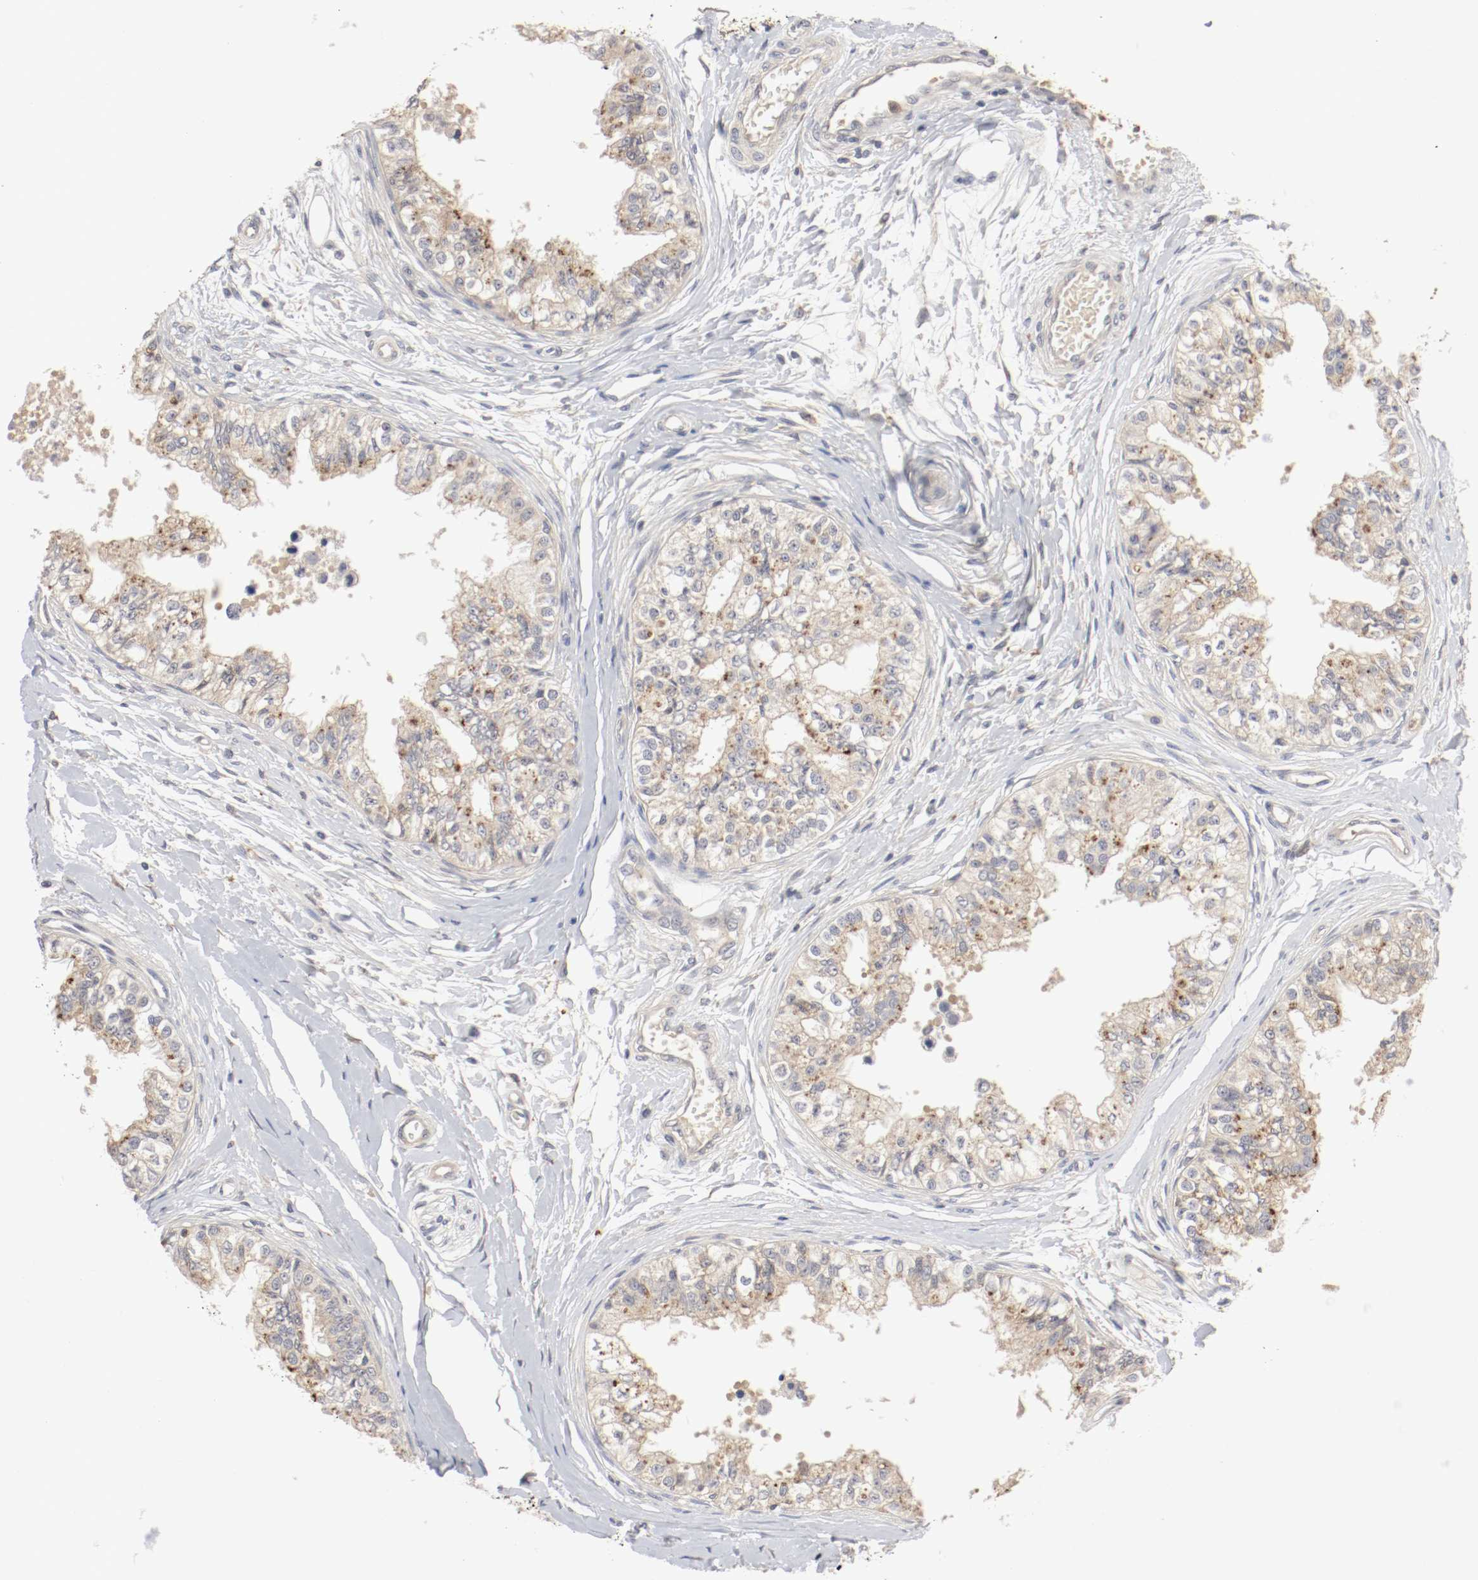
{"staining": {"intensity": "weak", "quantity": ">75%", "location": "cytoplasmic/membranous"}, "tissue": "epididymis", "cell_type": "Glandular cells", "image_type": "normal", "snomed": [{"axis": "morphology", "description": "Normal tissue, NOS"}, {"axis": "morphology", "description": "Adenocarcinoma, metastatic, NOS"}, {"axis": "topography", "description": "Testis"}, {"axis": "topography", "description": "Epididymis"}], "caption": "A micrograph of human epididymis stained for a protein reveals weak cytoplasmic/membranous brown staining in glandular cells. (IHC, brightfield microscopy, high magnification).", "gene": "REN", "patient": {"sex": "male", "age": 26}}